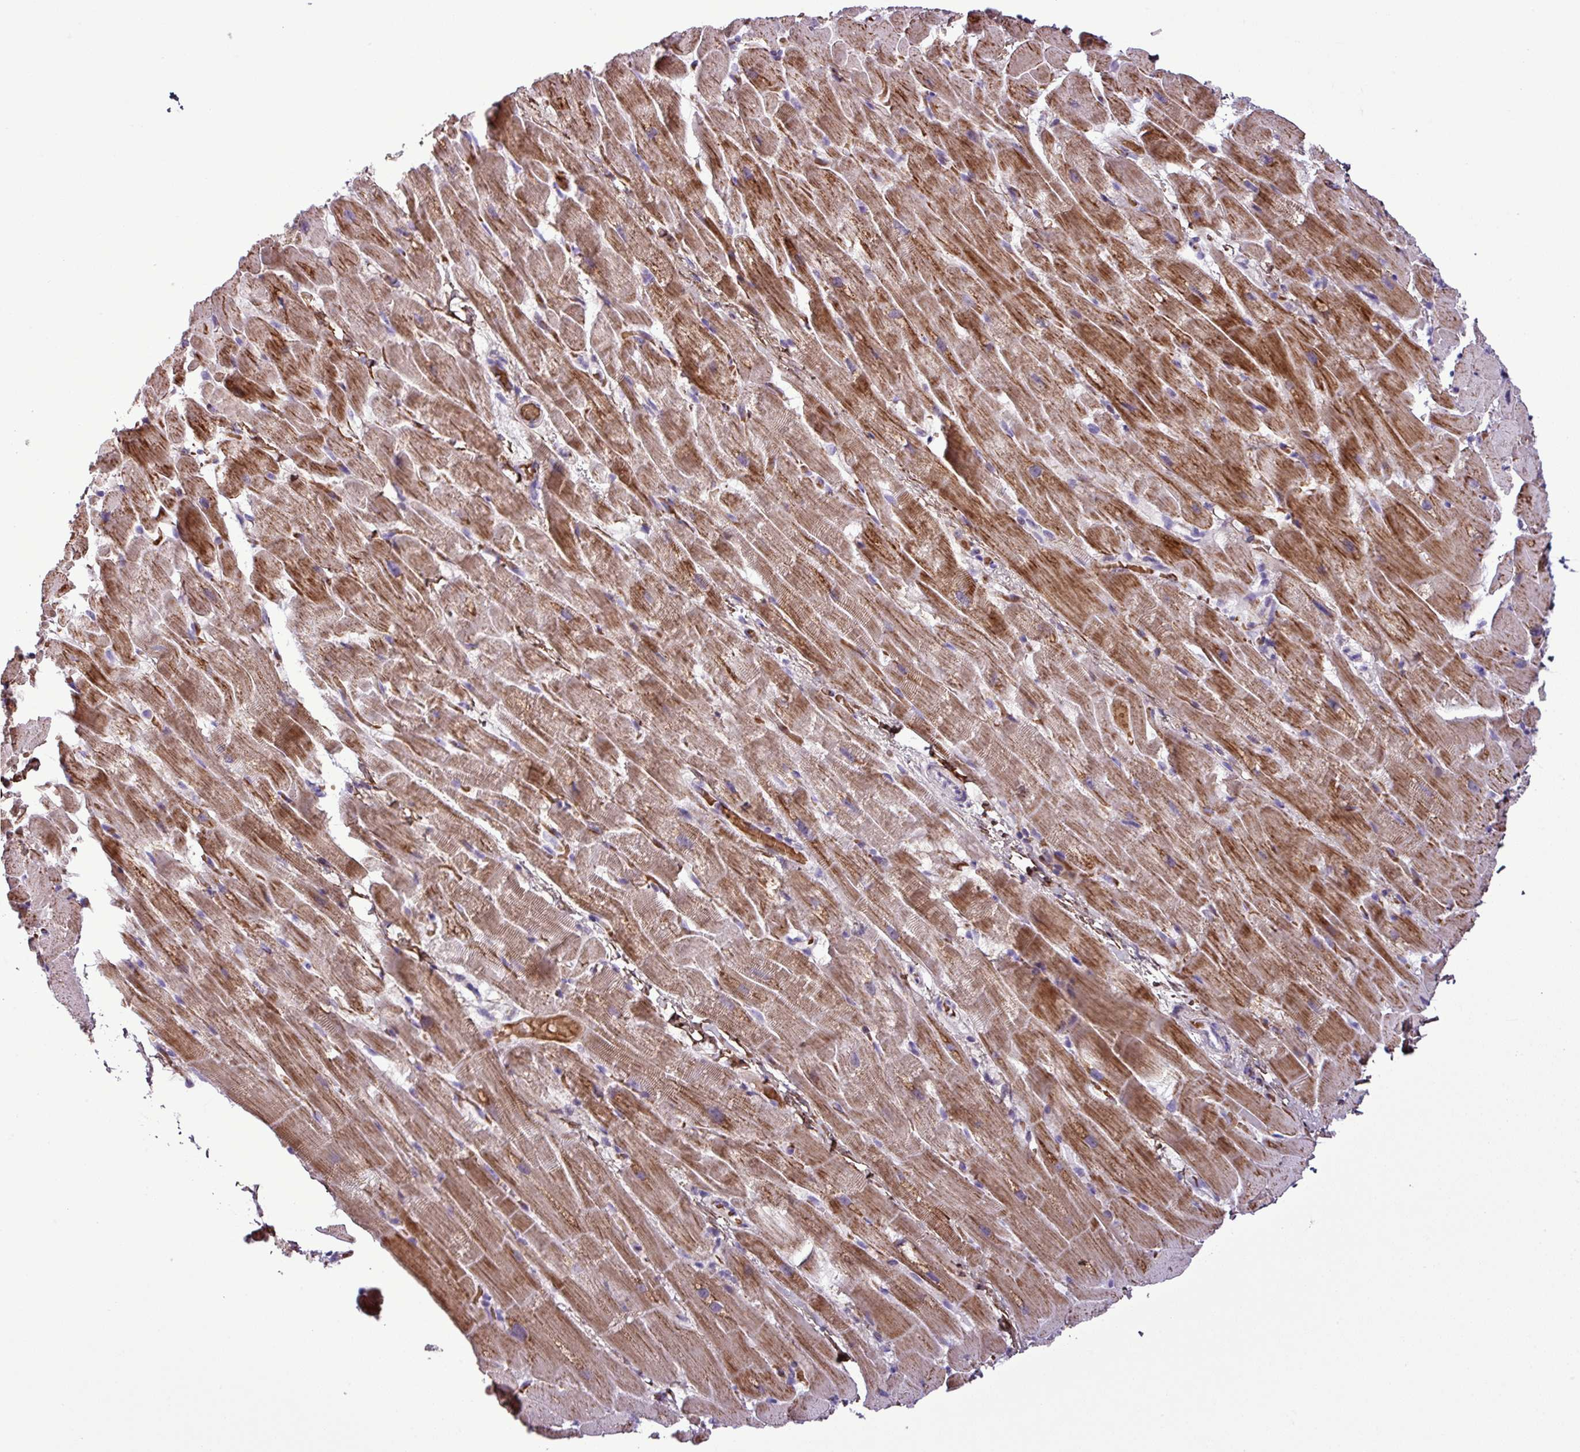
{"staining": {"intensity": "strong", "quantity": ">75%", "location": "cytoplasmic/membranous"}, "tissue": "heart muscle", "cell_type": "Cardiomyocytes", "image_type": "normal", "snomed": [{"axis": "morphology", "description": "Normal tissue, NOS"}, {"axis": "topography", "description": "Heart"}], "caption": "Benign heart muscle exhibits strong cytoplasmic/membranous positivity in approximately >75% of cardiomyocytes (IHC, brightfield microscopy, high magnification)..", "gene": "FAM183A", "patient": {"sex": "male", "age": 37}}